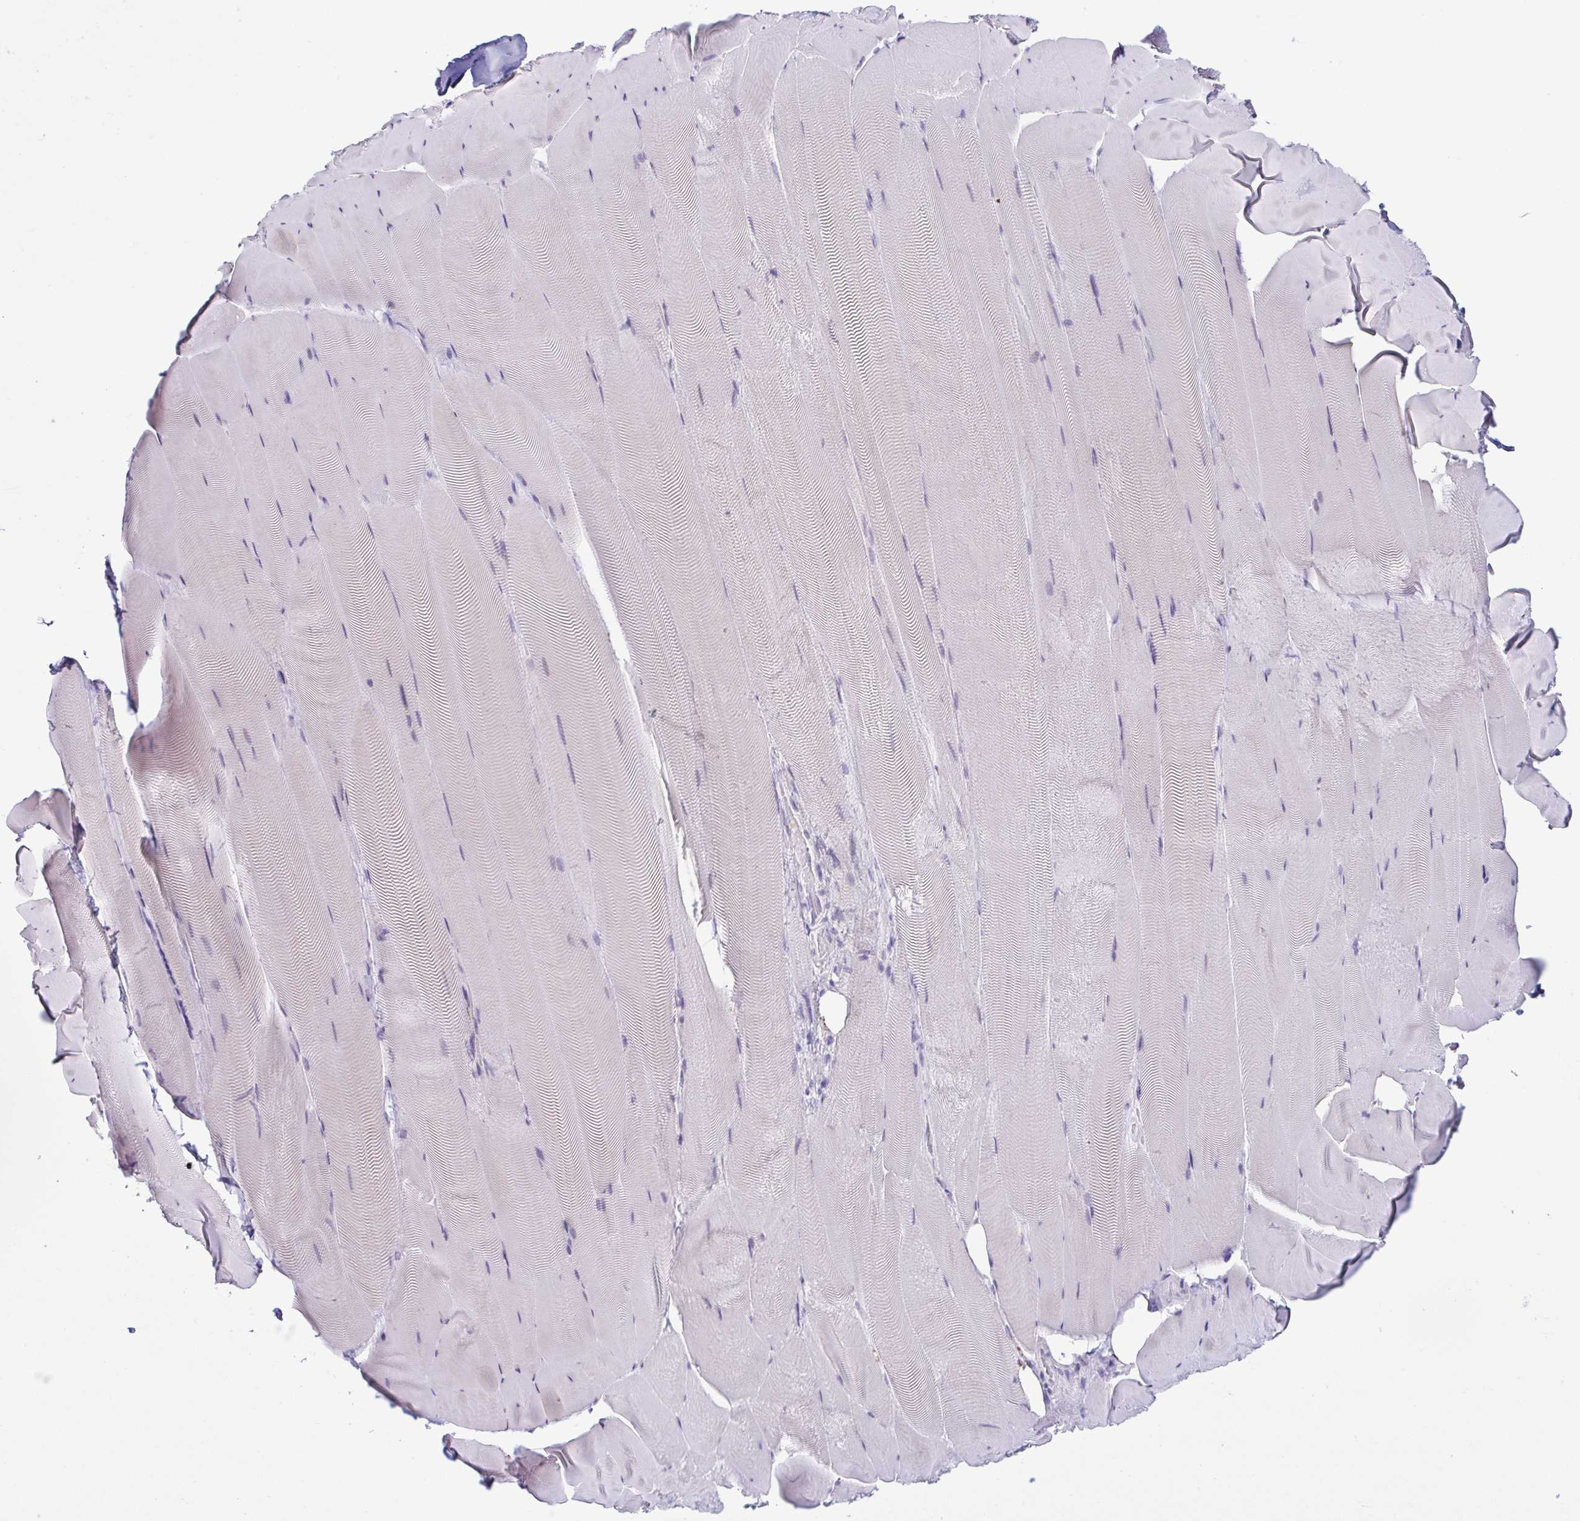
{"staining": {"intensity": "negative", "quantity": "none", "location": "none"}, "tissue": "skeletal muscle", "cell_type": "Myocytes", "image_type": "normal", "snomed": [{"axis": "morphology", "description": "Normal tissue, NOS"}, {"axis": "topography", "description": "Skeletal muscle"}], "caption": "An immunohistochemistry image of unremarkable skeletal muscle is shown. There is no staining in myocytes of skeletal muscle. (DAB (3,3'-diaminobenzidine) immunohistochemistry (IHC), high magnification).", "gene": "ATP6V1G2", "patient": {"sex": "female", "age": 64}}